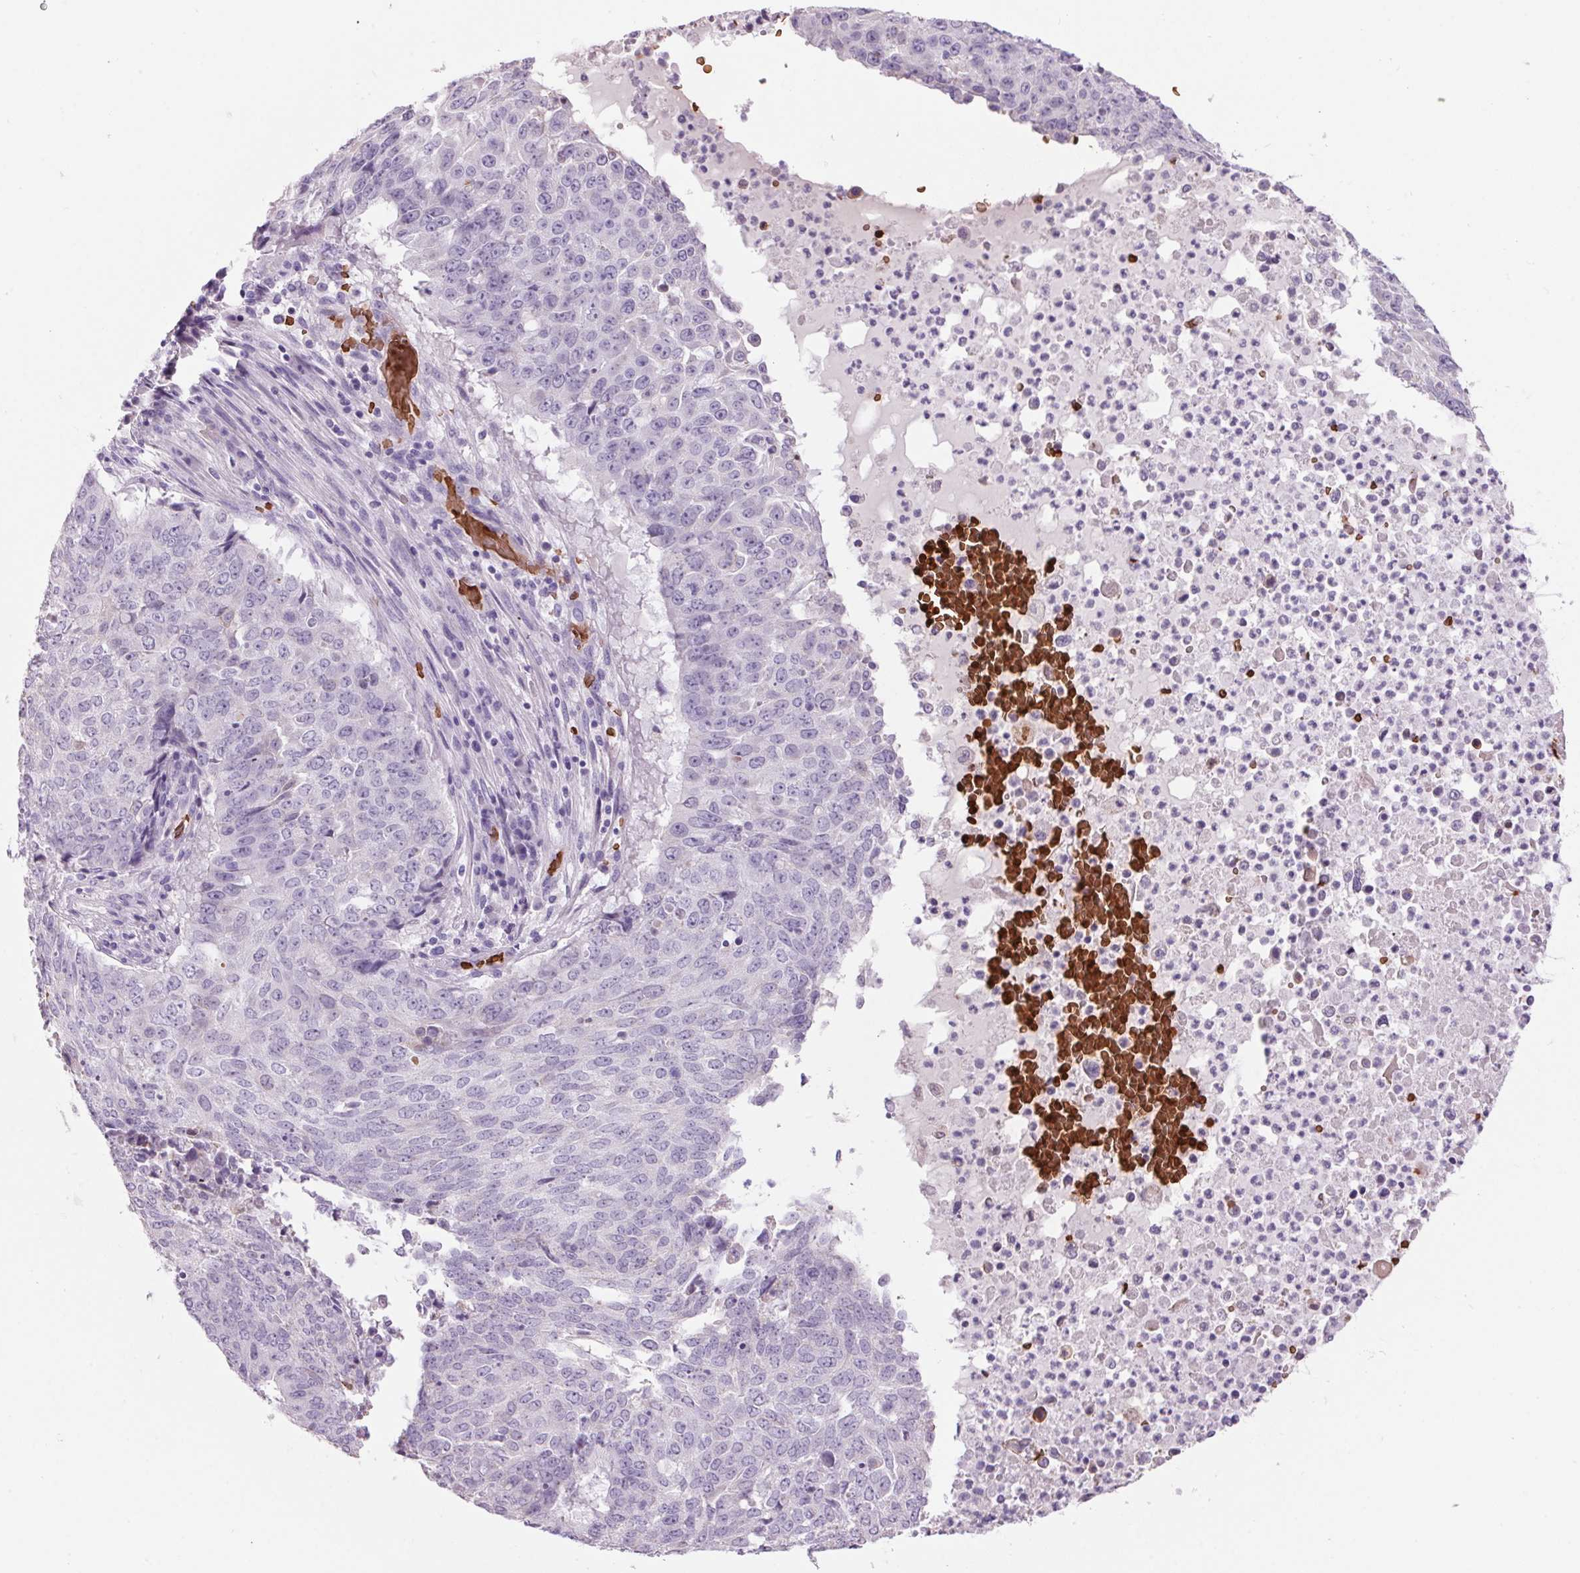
{"staining": {"intensity": "negative", "quantity": "none", "location": "none"}, "tissue": "lung cancer", "cell_type": "Tumor cells", "image_type": "cancer", "snomed": [{"axis": "morphology", "description": "Normal tissue, NOS"}, {"axis": "morphology", "description": "Squamous cell carcinoma, NOS"}, {"axis": "topography", "description": "Bronchus"}, {"axis": "topography", "description": "Lung"}], "caption": "Human squamous cell carcinoma (lung) stained for a protein using immunohistochemistry reveals no expression in tumor cells.", "gene": "HBQ1", "patient": {"sex": "male", "age": 64}}